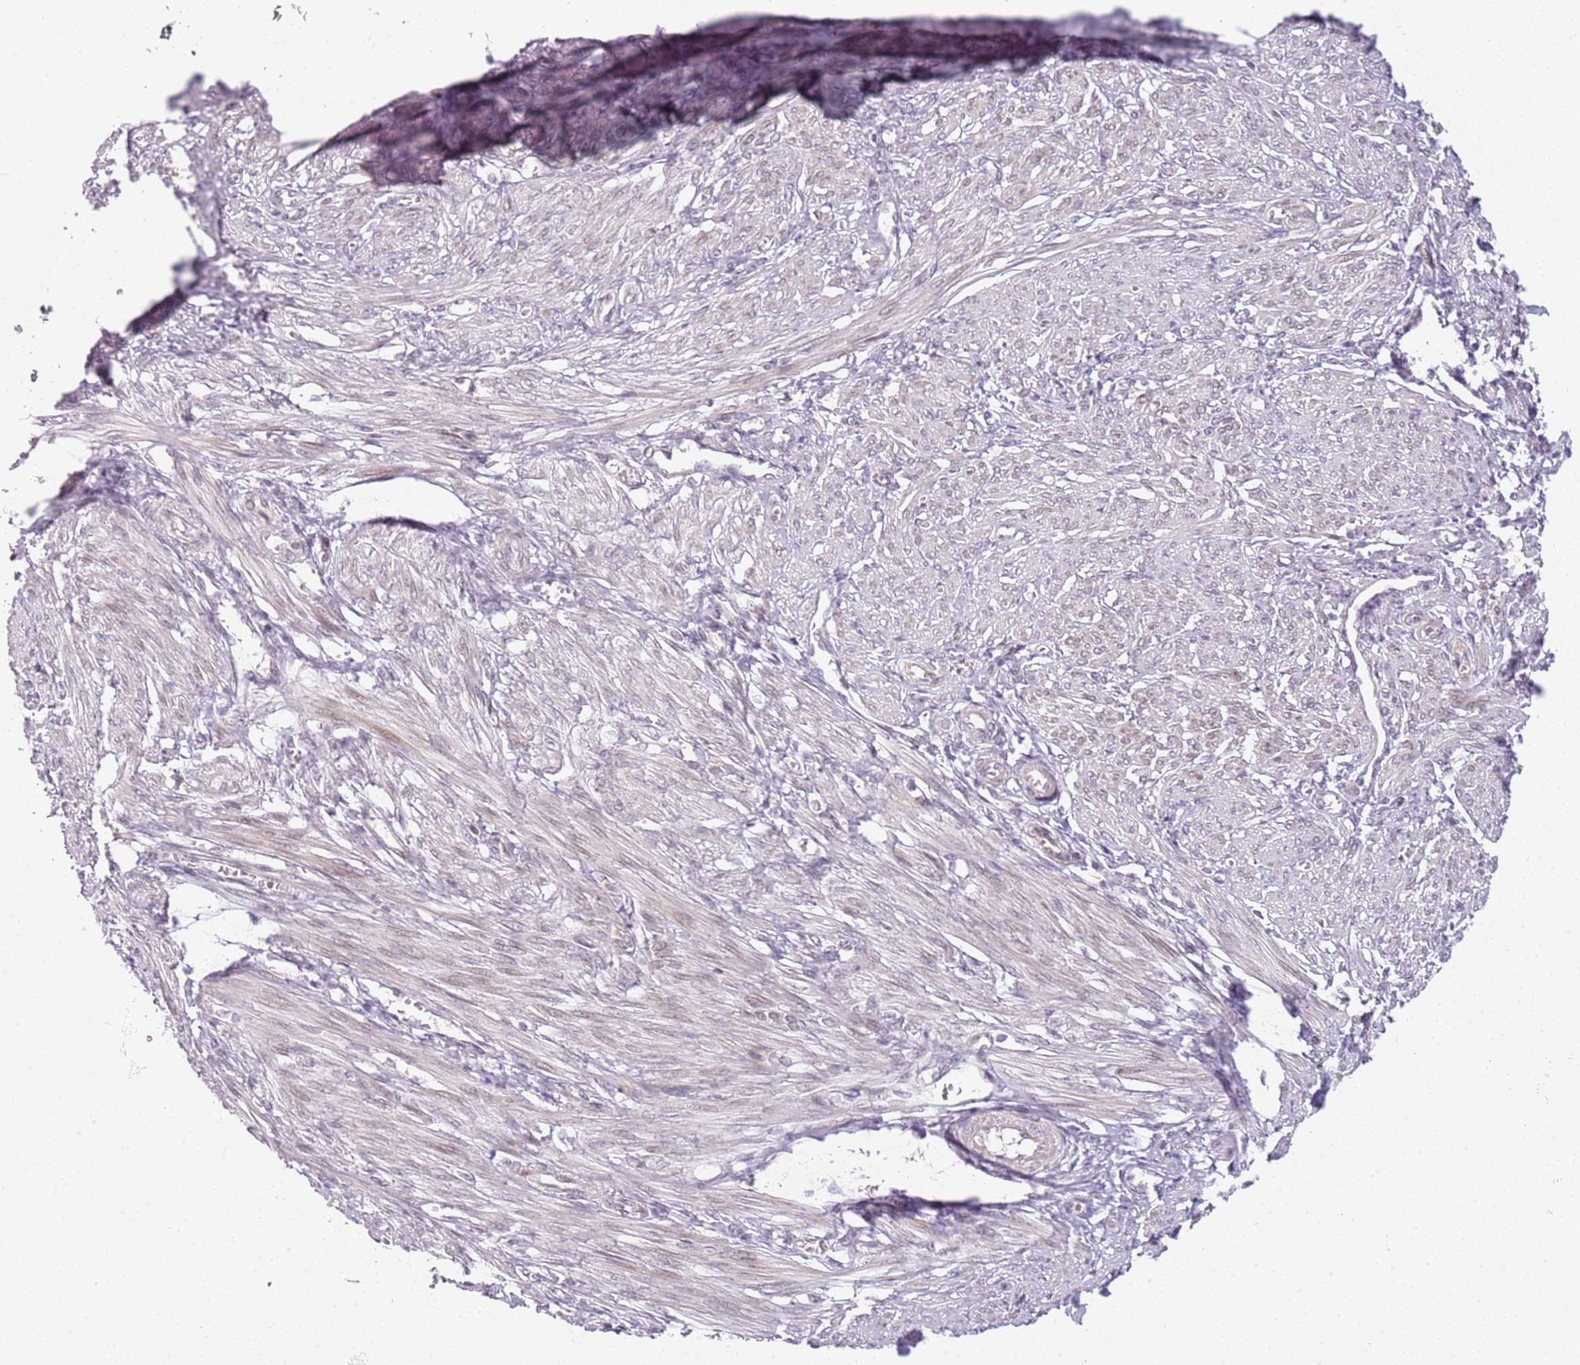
{"staining": {"intensity": "weak", "quantity": "<25%", "location": "cytoplasmic/membranous"}, "tissue": "smooth muscle", "cell_type": "Smooth muscle cells", "image_type": "normal", "snomed": [{"axis": "morphology", "description": "Normal tissue, NOS"}, {"axis": "topography", "description": "Smooth muscle"}], "caption": "A histopathology image of smooth muscle stained for a protein demonstrates no brown staining in smooth muscle cells.", "gene": "DEFB116", "patient": {"sex": "female", "age": 39}}